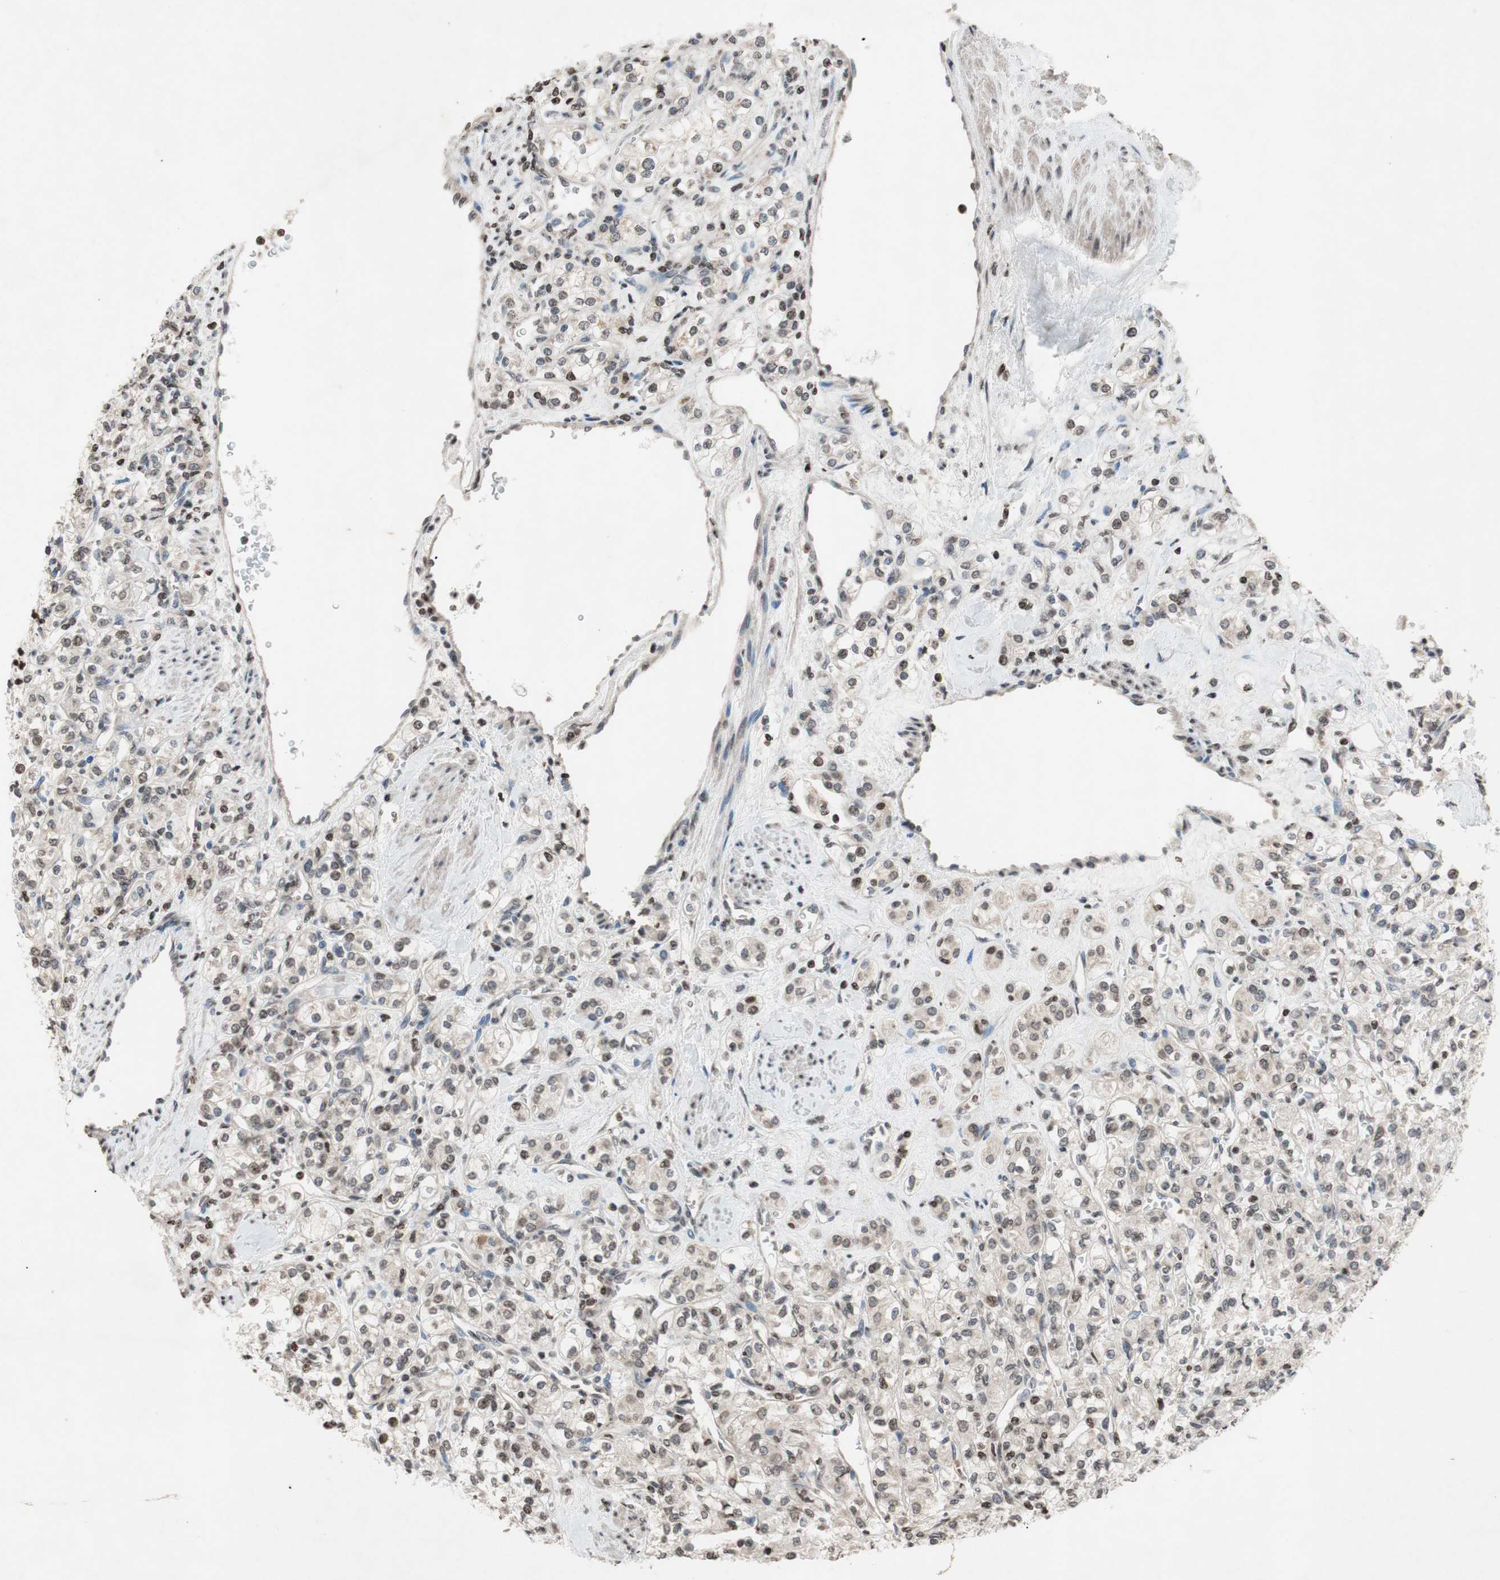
{"staining": {"intensity": "weak", "quantity": "25%-75%", "location": "nuclear"}, "tissue": "renal cancer", "cell_type": "Tumor cells", "image_type": "cancer", "snomed": [{"axis": "morphology", "description": "Adenocarcinoma, NOS"}, {"axis": "topography", "description": "Kidney"}], "caption": "Immunohistochemical staining of human renal adenocarcinoma shows weak nuclear protein staining in about 25%-75% of tumor cells. (DAB (3,3'-diaminobenzidine) IHC, brown staining for protein, blue staining for nuclei).", "gene": "MCM6", "patient": {"sex": "male", "age": 77}}